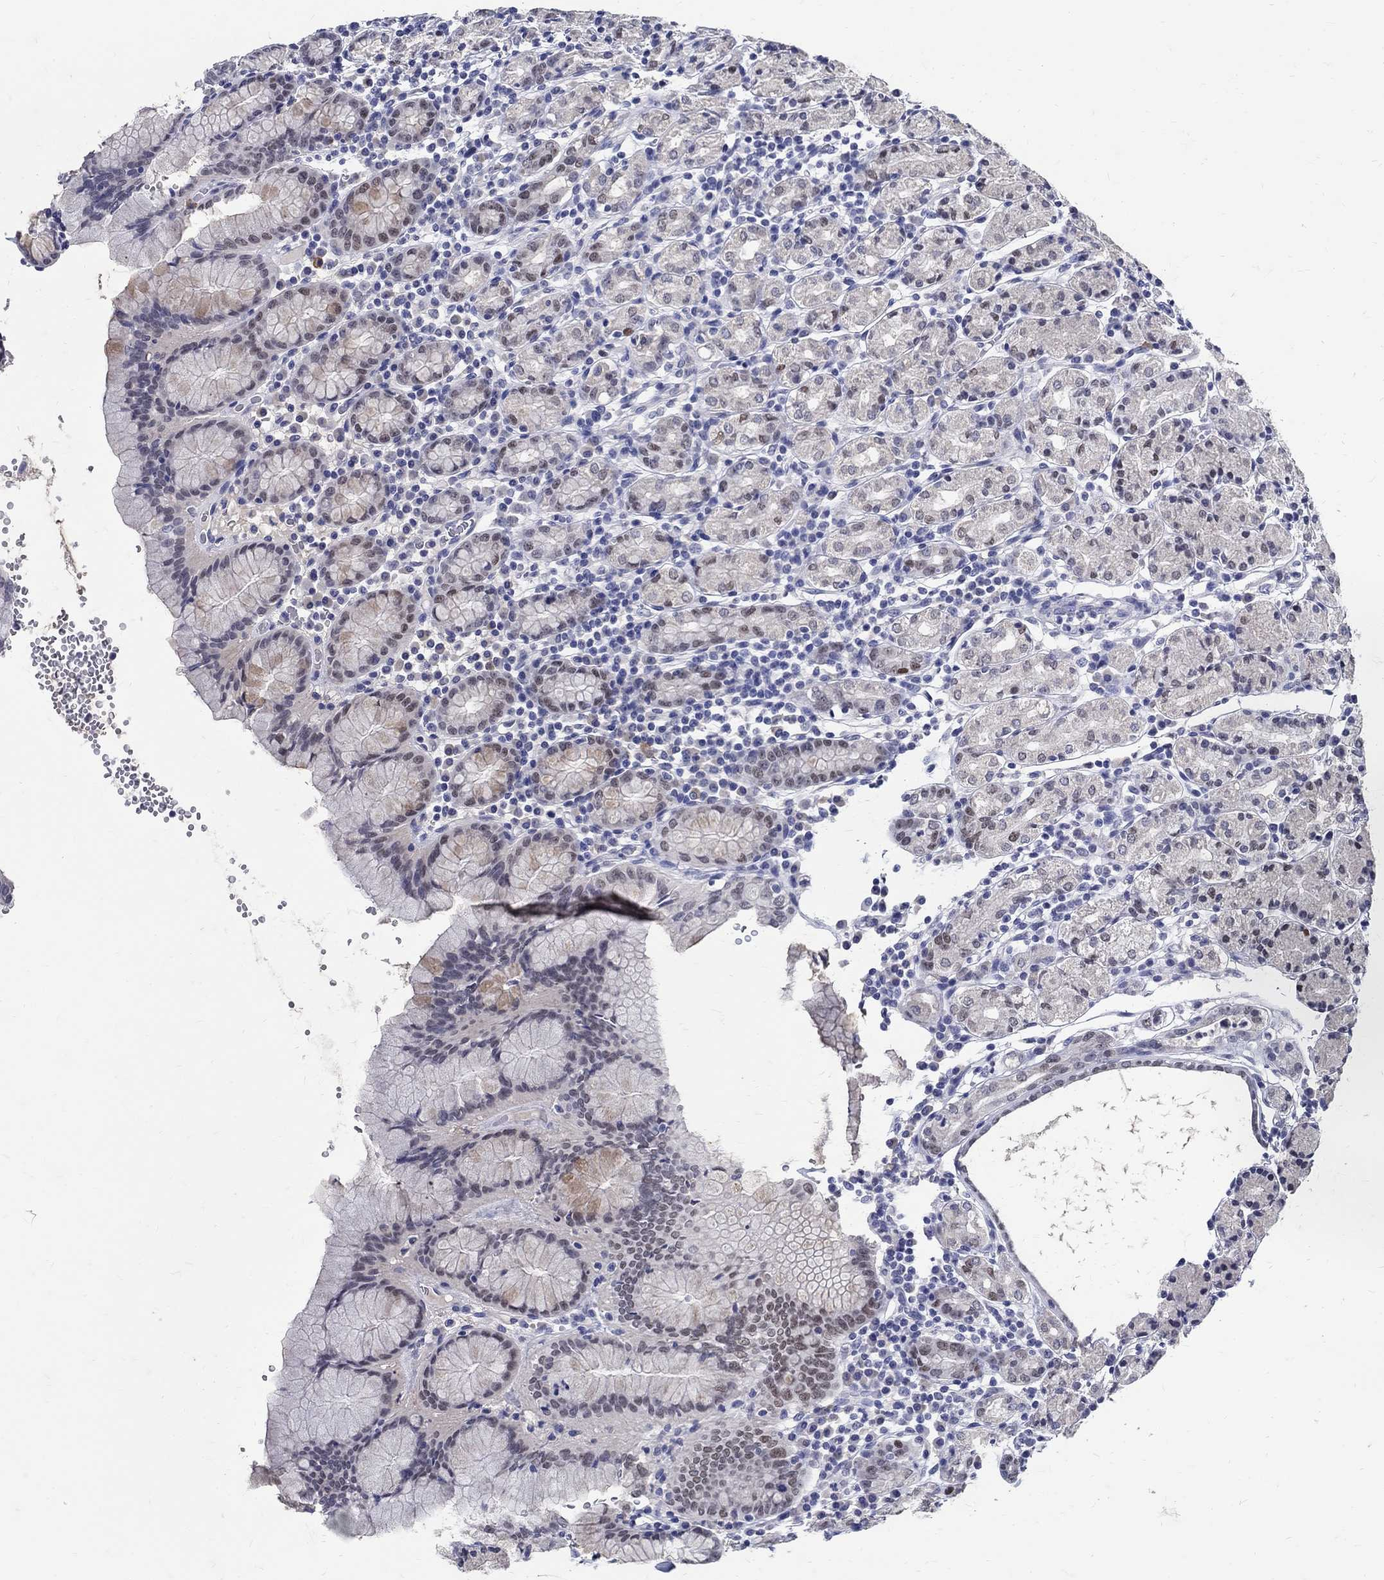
{"staining": {"intensity": "strong", "quantity": "<25%", "location": "nuclear"}, "tissue": "stomach", "cell_type": "Glandular cells", "image_type": "normal", "snomed": [{"axis": "morphology", "description": "Normal tissue, NOS"}, {"axis": "topography", "description": "Stomach, upper"}, {"axis": "topography", "description": "Stomach"}], "caption": "Immunohistochemical staining of benign human stomach demonstrates medium levels of strong nuclear staining in approximately <25% of glandular cells.", "gene": "SOX2", "patient": {"sex": "male", "age": 62}}